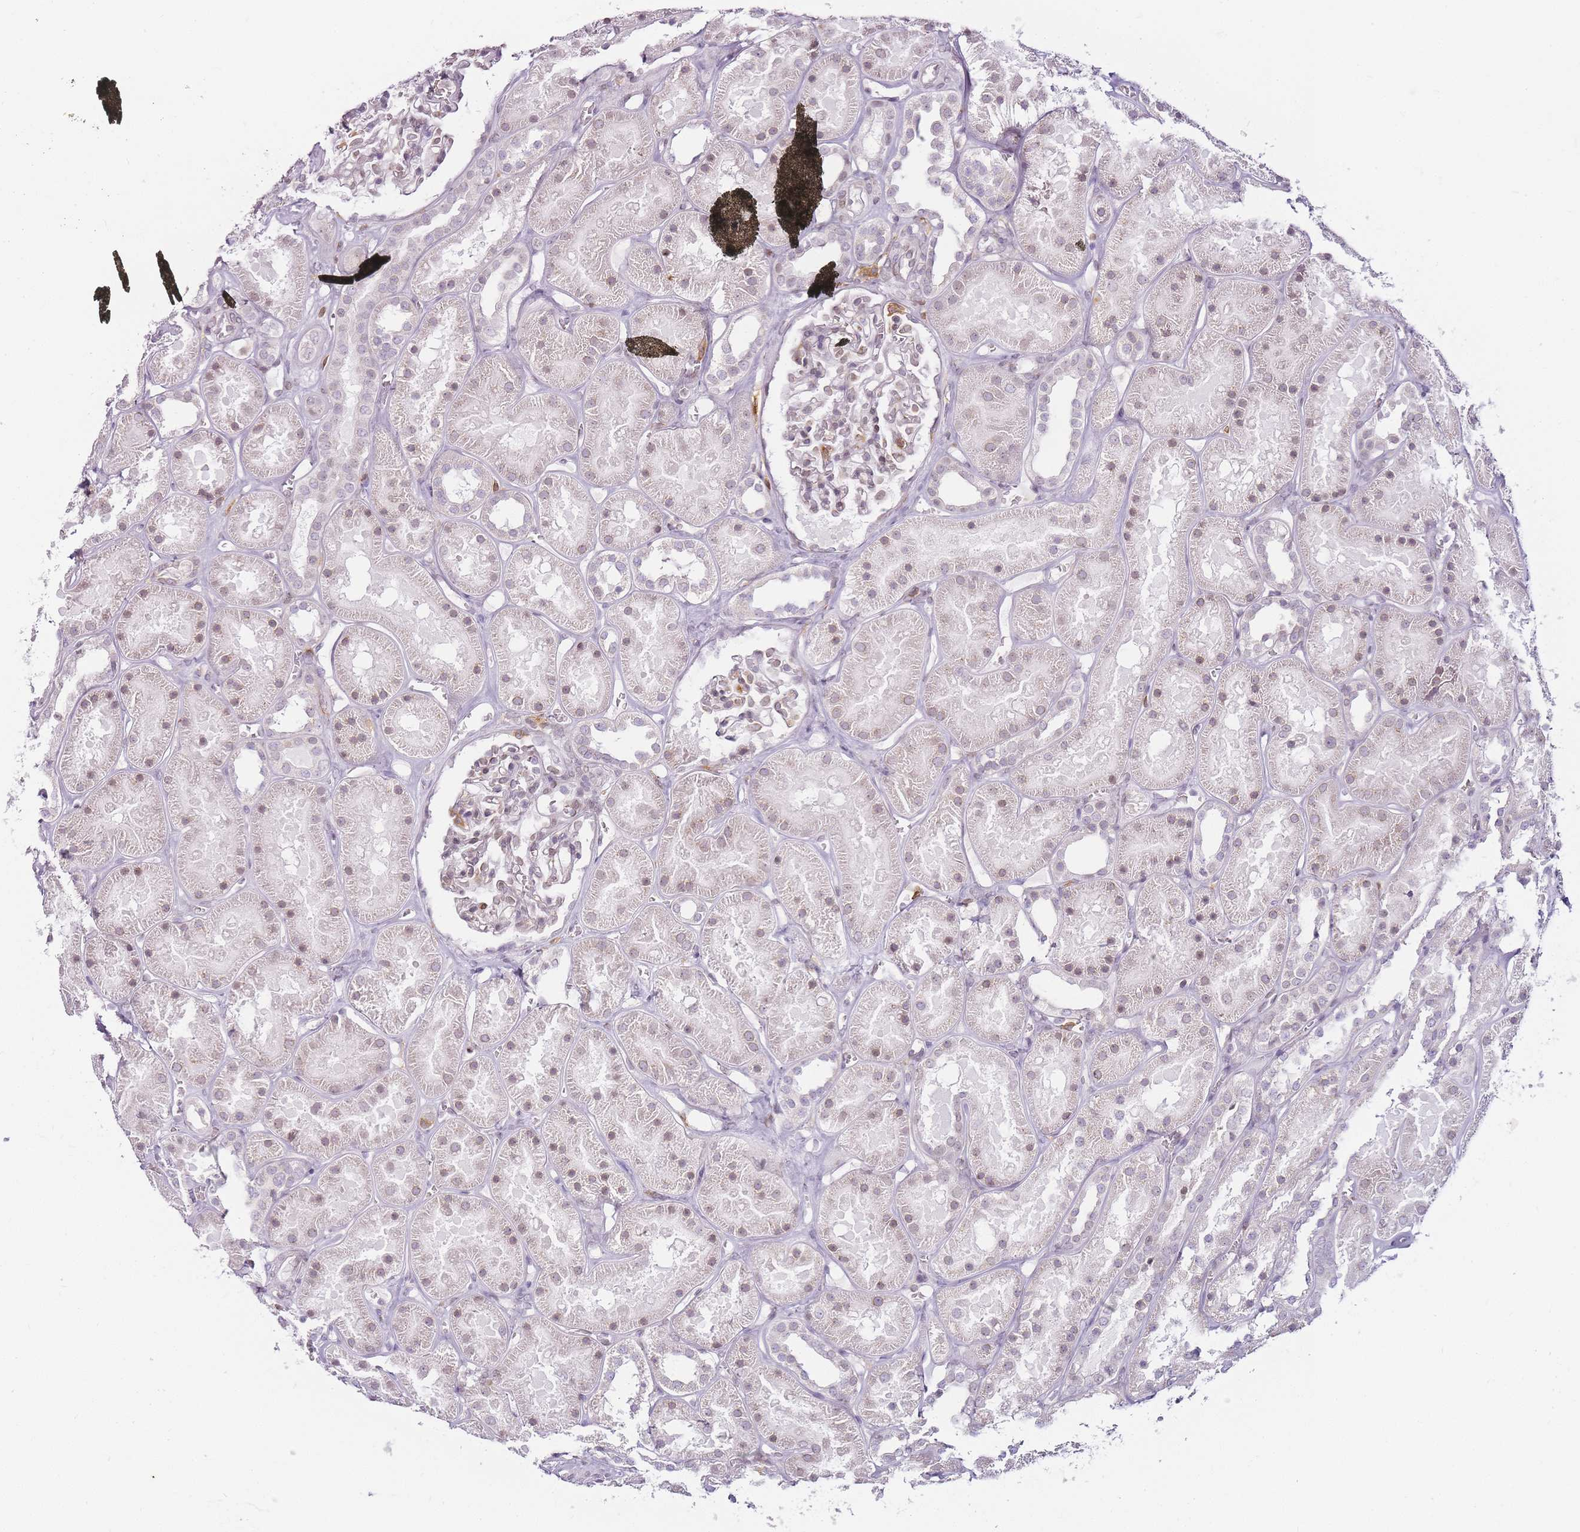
{"staining": {"intensity": "negative", "quantity": "none", "location": "none"}, "tissue": "kidney", "cell_type": "Cells in glomeruli", "image_type": "normal", "snomed": [{"axis": "morphology", "description": "Normal tissue, NOS"}, {"axis": "topography", "description": "Kidney"}], "caption": "High power microscopy photomicrograph of an immunohistochemistry histopathology image of benign kidney, revealing no significant positivity in cells in glomeruli.", "gene": "JAKMIP1", "patient": {"sex": "female", "age": 41}}